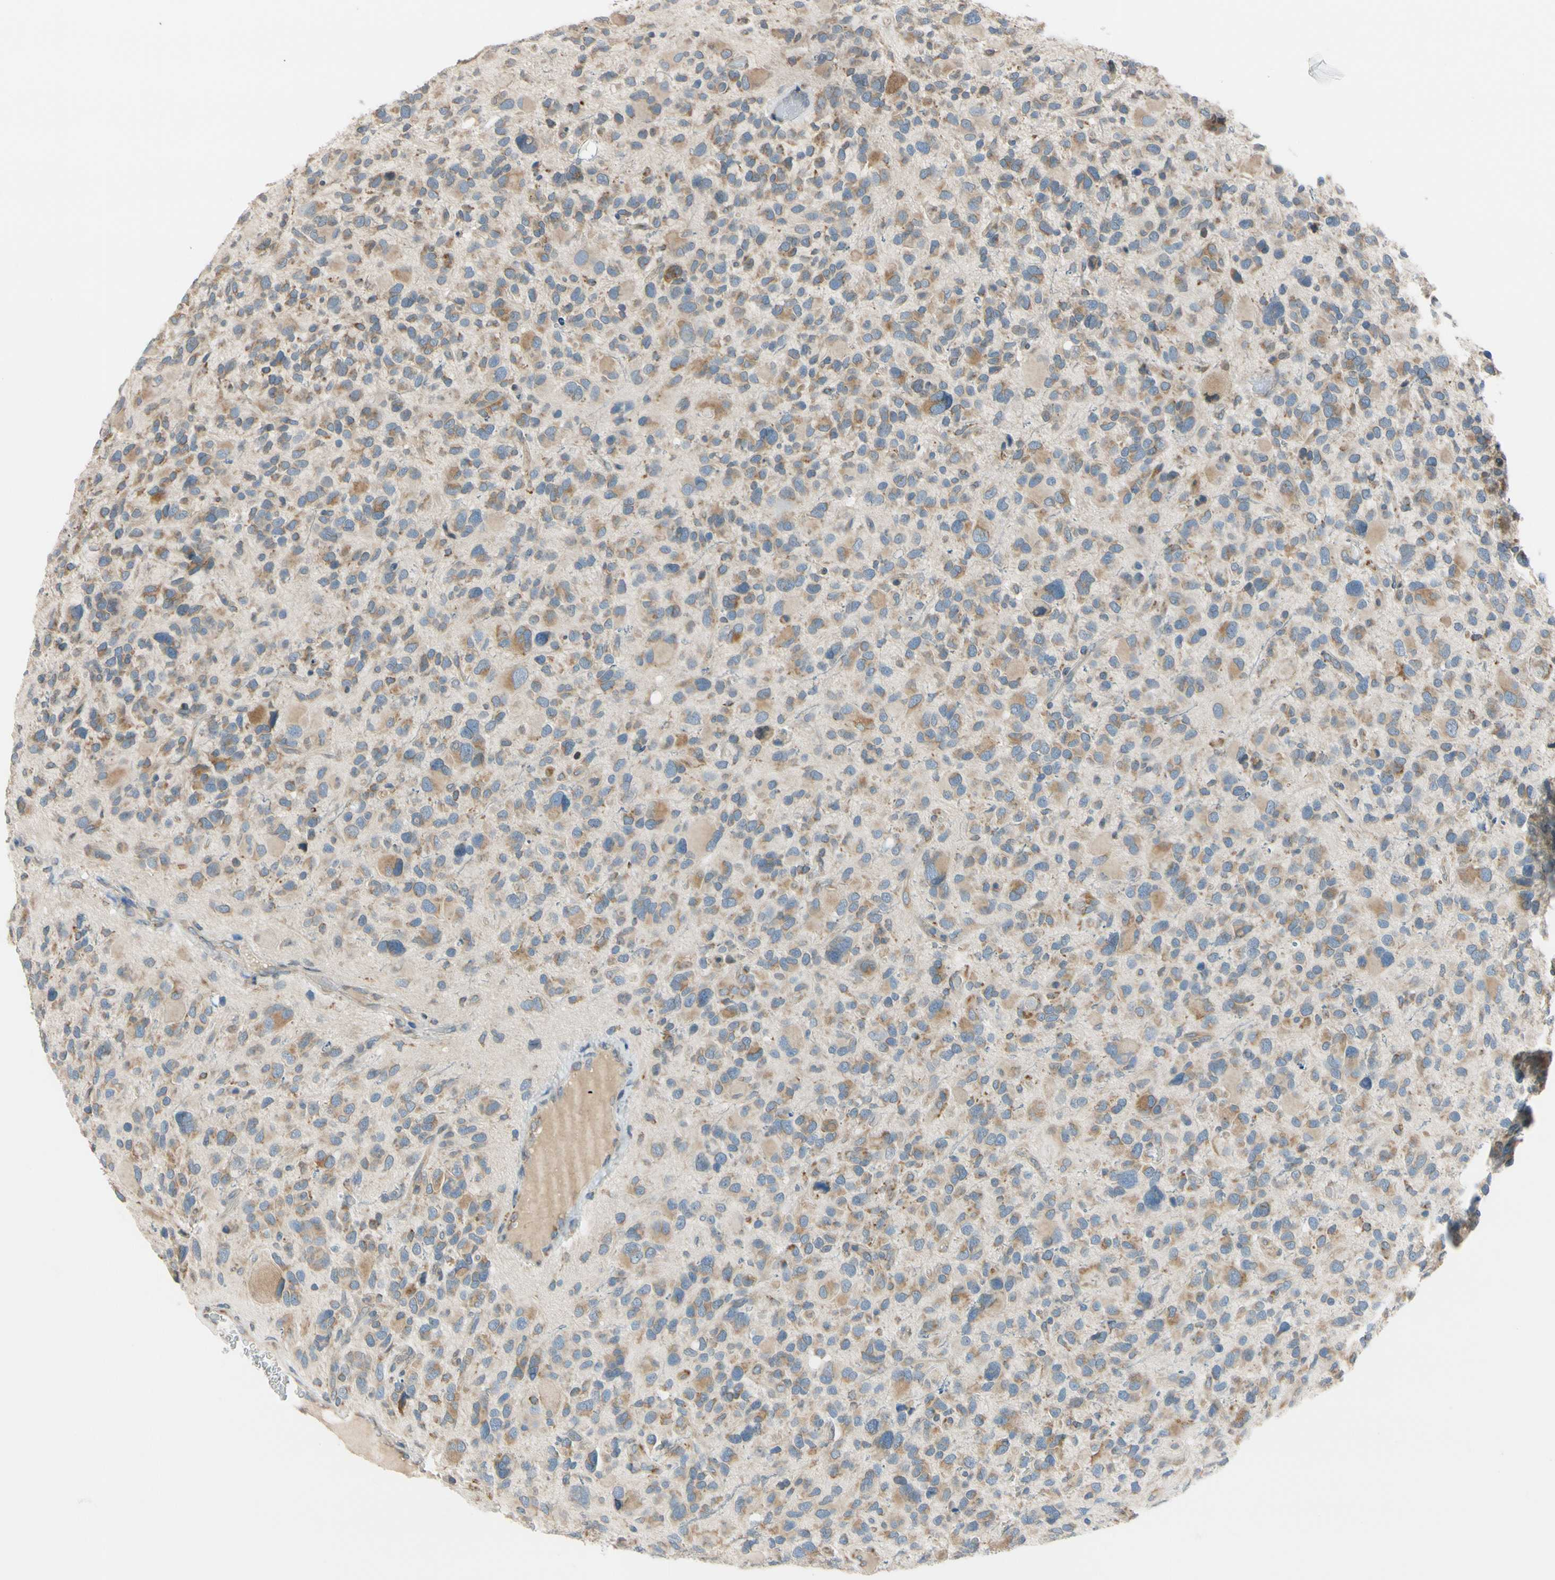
{"staining": {"intensity": "moderate", "quantity": "<25%", "location": "cytoplasmic/membranous"}, "tissue": "glioma", "cell_type": "Tumor cells", "image_type": "cancer", "snomed": [{"axis": "morphology", "description": "Glioma, malignant, High grade"}, {"axis": "topography", "description": "Brain"}], "caption": "This is an image of immunohistochemistry staining of malignant high-grade glioma, which shows moderate expression in the cytoplasmic/membranous of tumor cells.", "gene": "RPN2", "patient": {"sex": "male", "age": 48}}